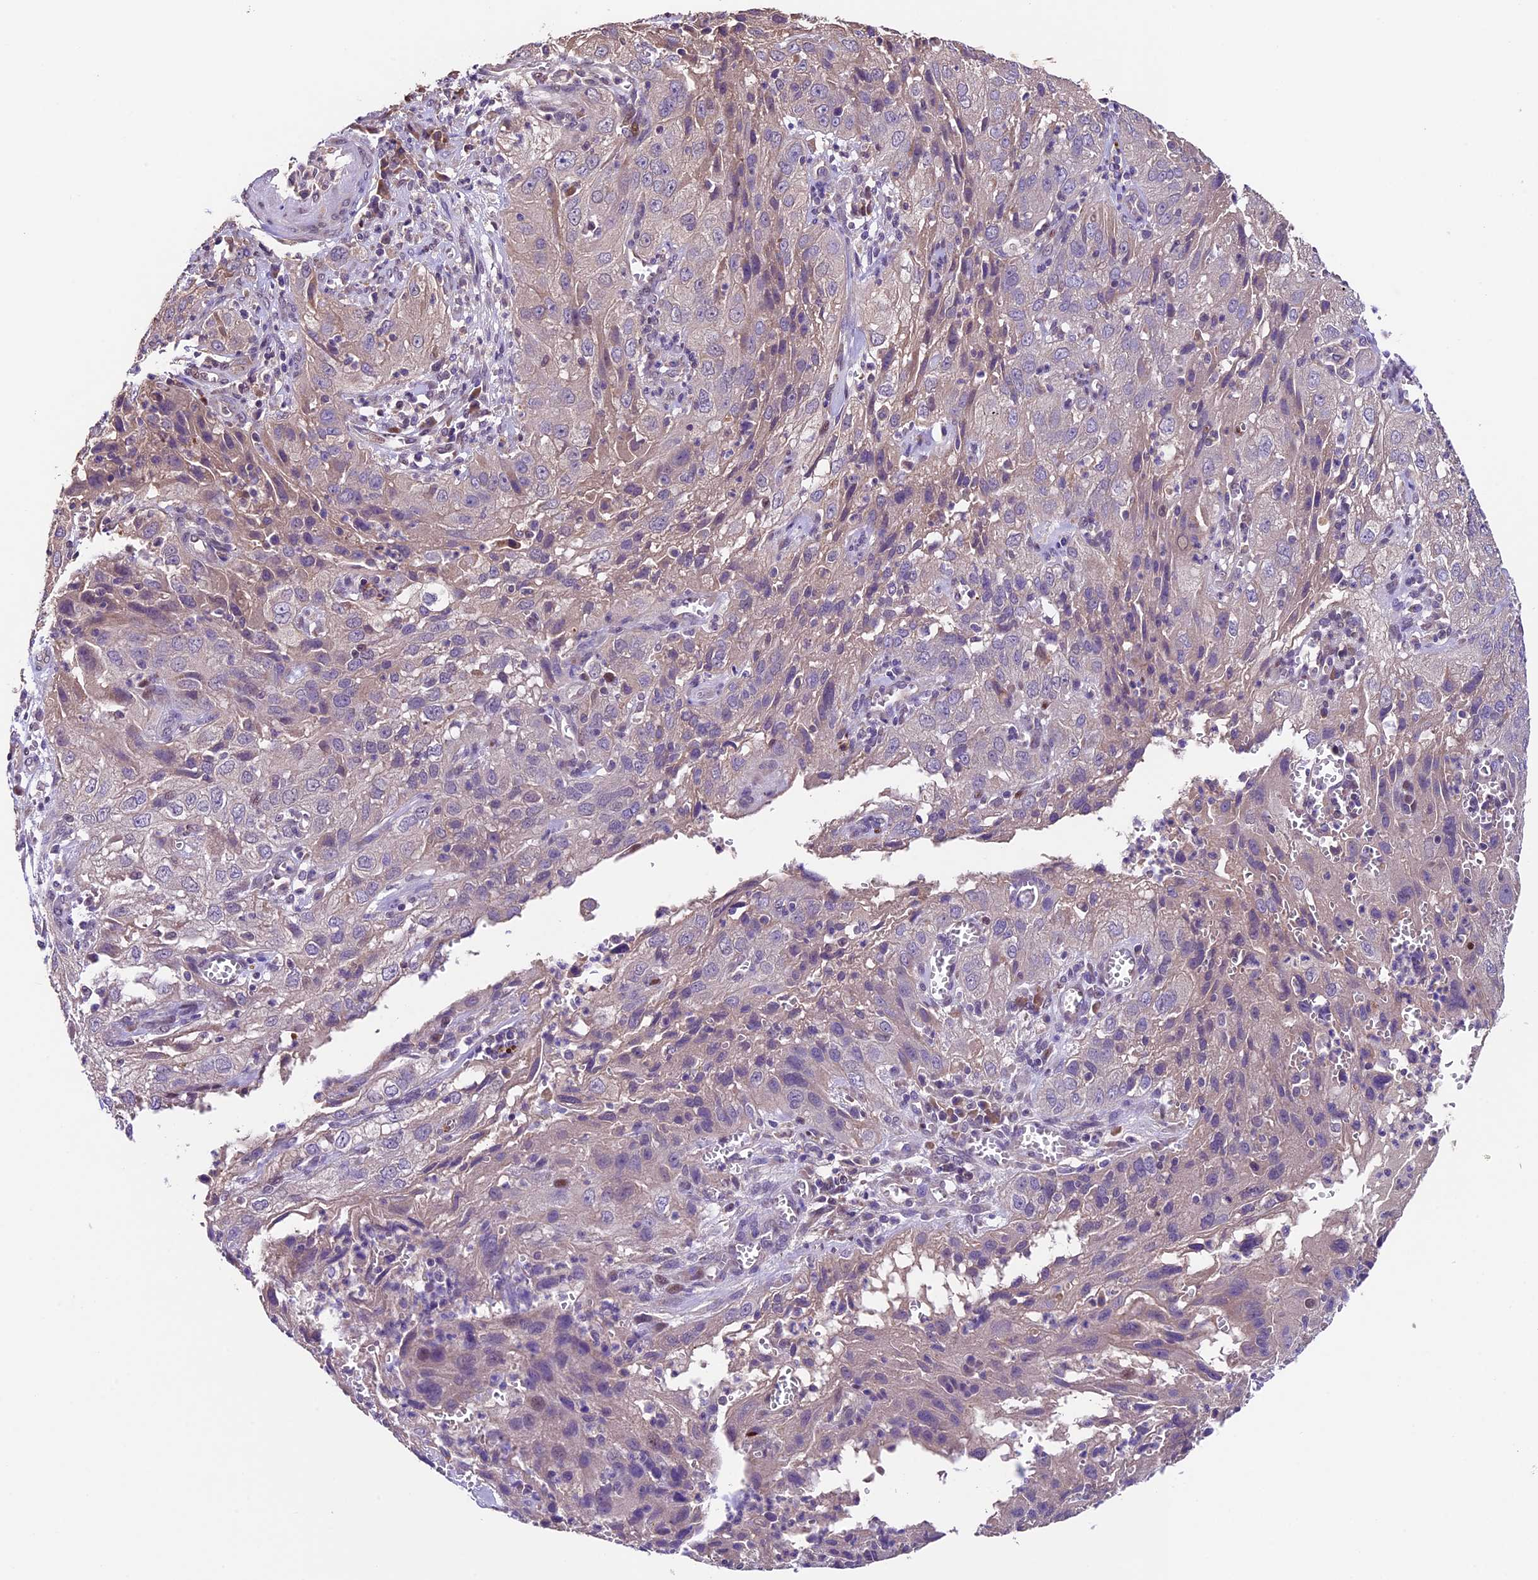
{"staining": {"intensity": "negative", "quantity": "none", "location": "none"}, "tissue": "cervical cancer", "cell_type": "Tumor cells", "image_type": "cancer", "snomed": [{"axis": "morphology", "description": "Squamous cell carcinoma, NOS"}, {"axis": "topography", "description": "Cervix"}], "caption": "Tumor cells are negative for protein expression in human cervical squamous cell carcinoma.", "gene": "SBNO2", "patient": {"sex": "female", "age": 32}}